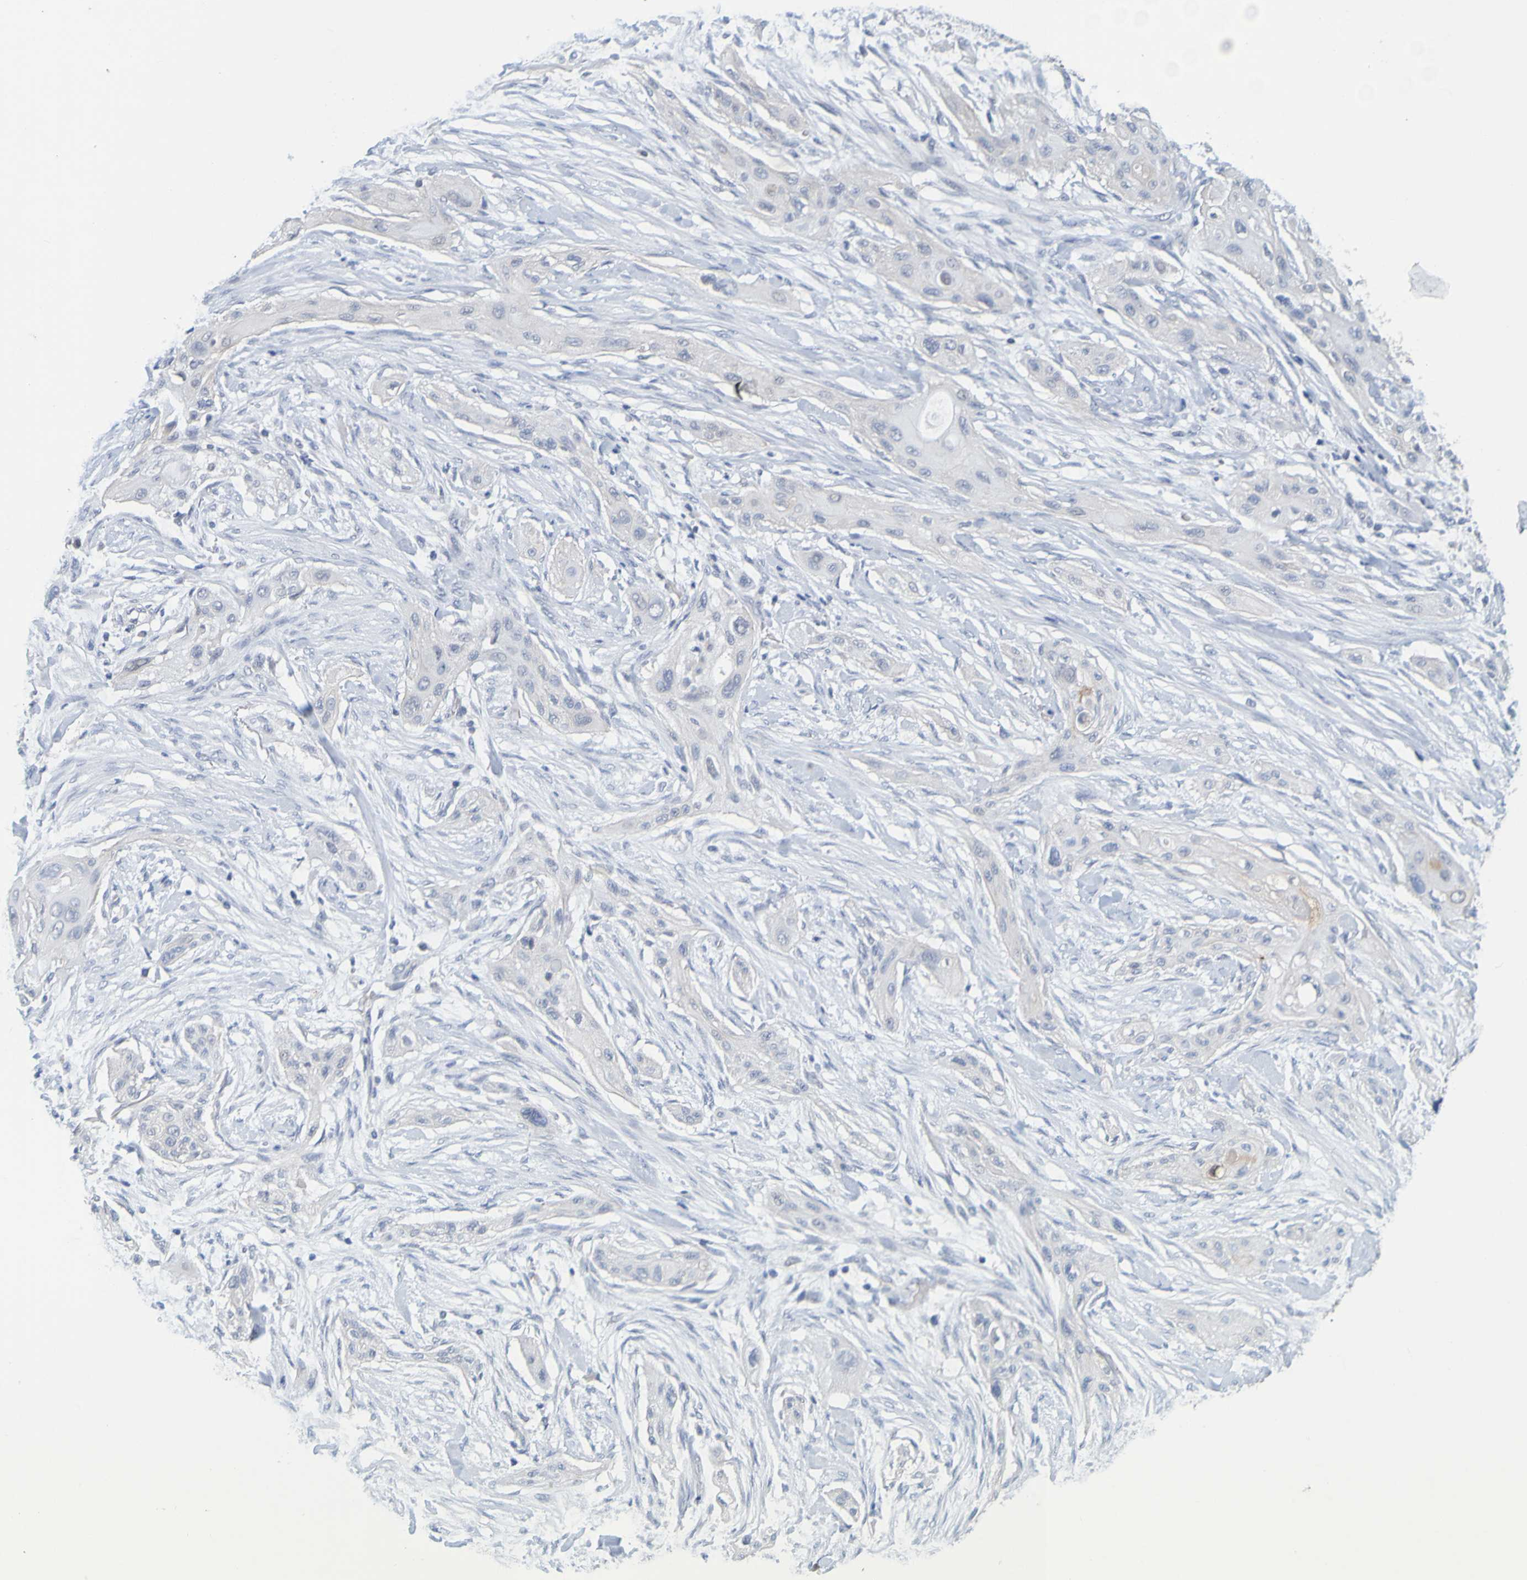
{"staining": {"intensity": "negative", "quantity": "none", "location": "none"}, "tissue": "lung cancer", "cell_type": "Tumor cells", "image_type": "cancer", "snomed": [{"axis": "morphology", "description": "Squamous cell carcinoma, NOS"}, {"axis": "topography", "description": "Lung"}], "caption": "High magnification brightfield microscopy of squamous cell carcinoma (lung) stained with DAB (brown) and counterstained with hematoxylin (blue): tumor cells show no significant staining.", "gene": "ENDOU", "patient": {"sex": "female", "age": 47}}